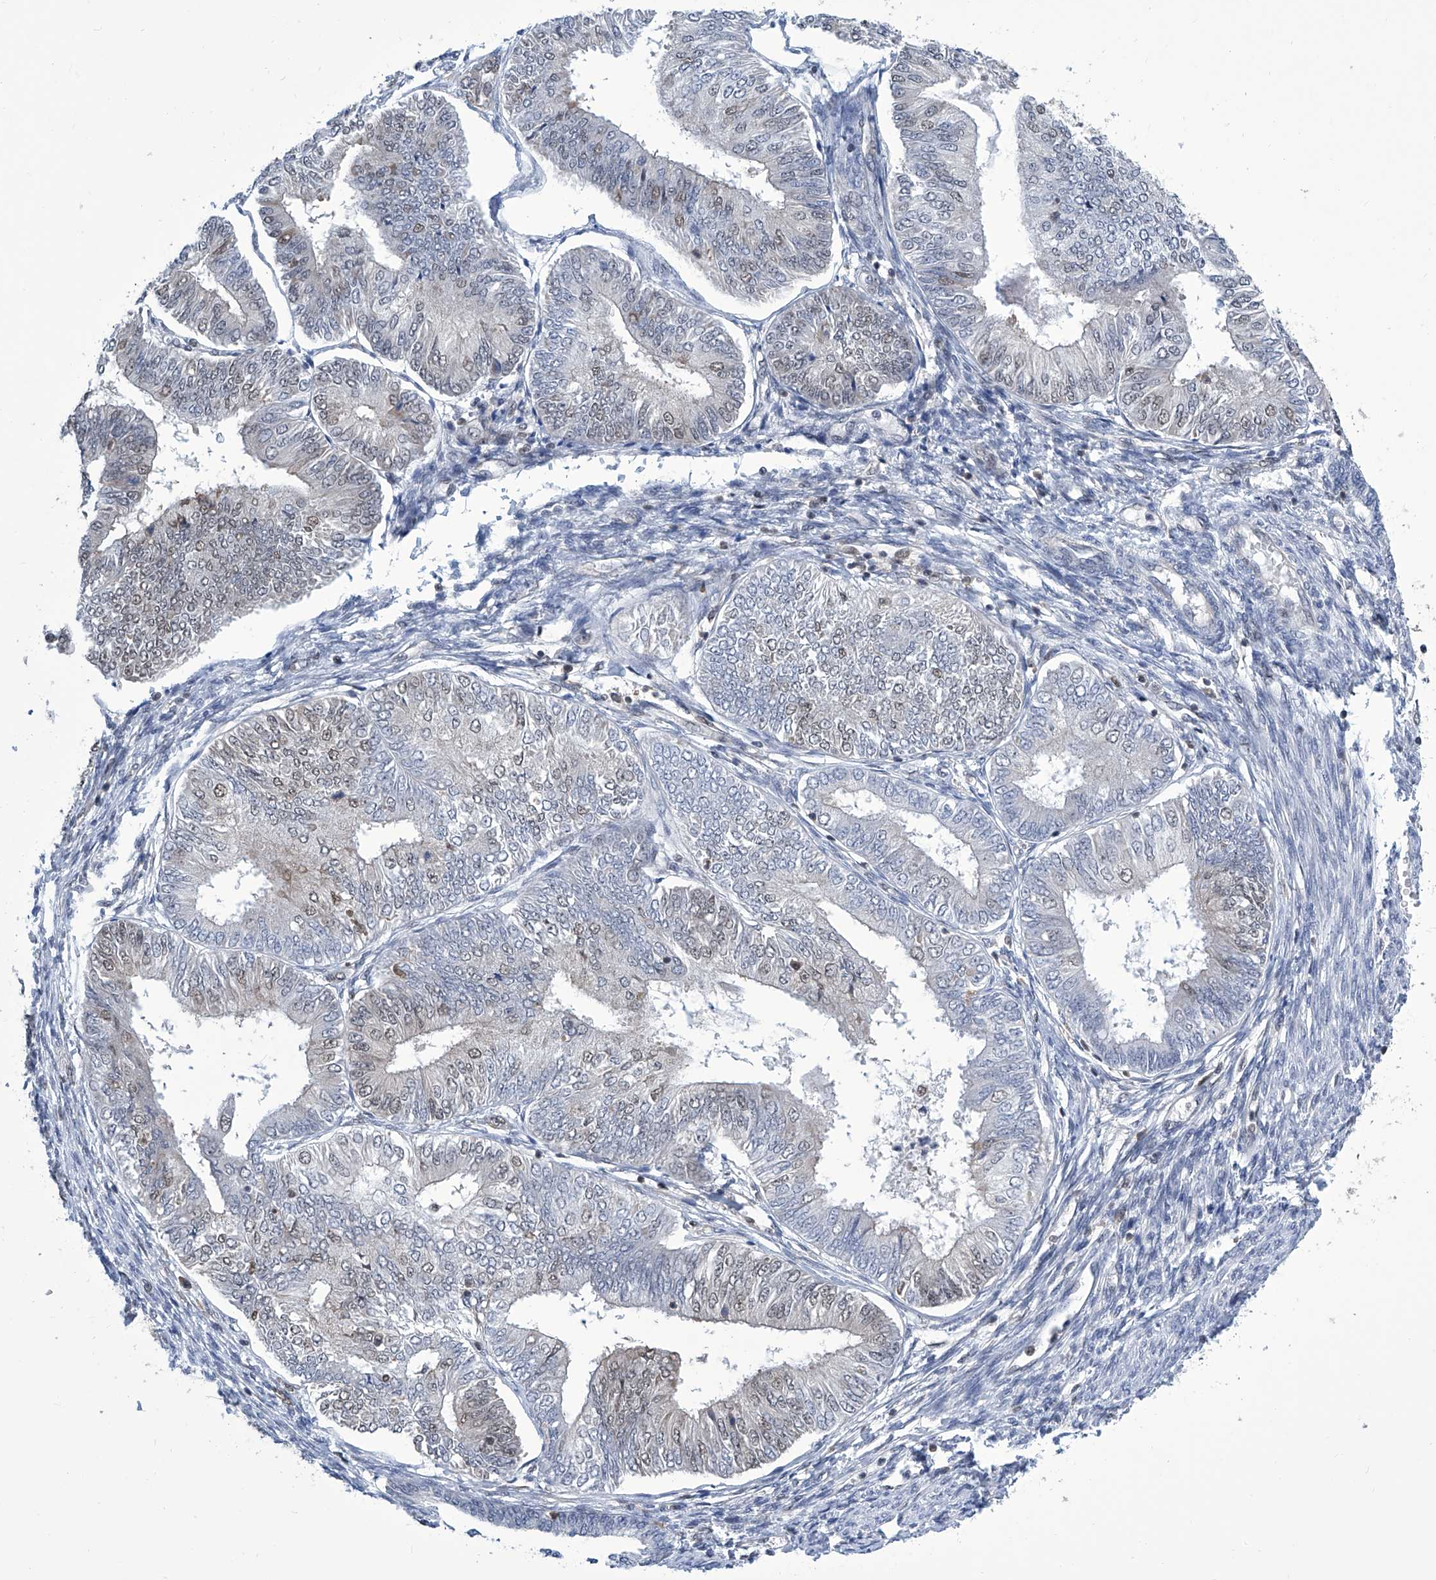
{"staining": {"intensity": "weak", "quantity": "<25%", "location": "nuclear"}, "tissue": "endometrial cancer", "cell_type": "Tumor cells", "image_type": "cancer", "snomed": [{"axis": "morphology", "description": "Adenocarcinoma, NOS"}, {"axis": "topography", "description": "Endometrium"}], "caption": "Human endometrial cancer stained for a protein using IHC demonstrates no expression in tumor cells.", "gene": "SREBF2", "patient": {"sex": "female", "age": 58}}